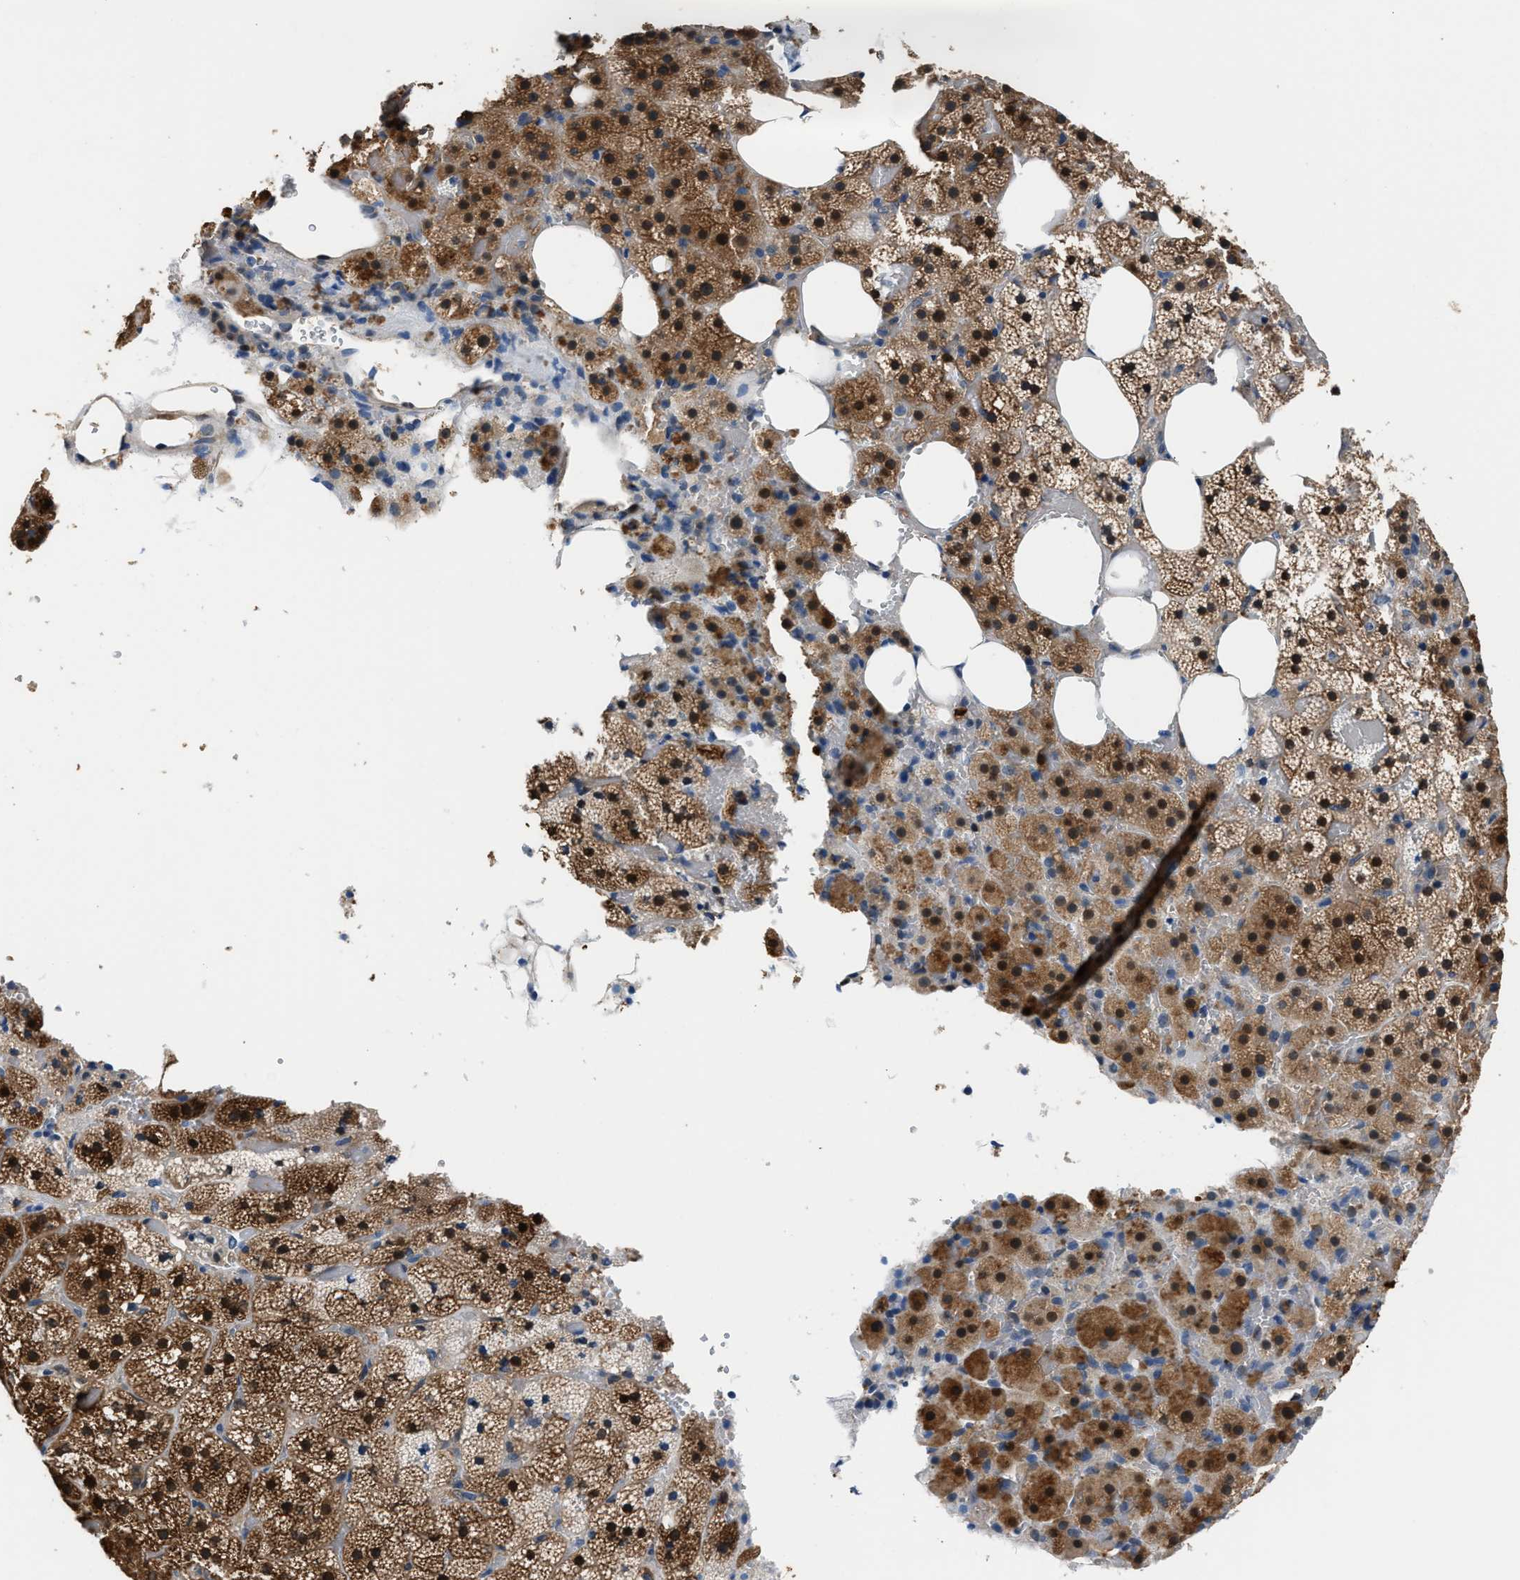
{"staining": {"intensity": "strong", "quantity": "25%-75%", "location": "cytoplasmic/membranous,nuclear"}, "tissue": "adrenal gland", "cell_type": "Glandular cells", "image_type": "normal", "snomed": [{"axis": "morphology", "description": "Normal tissue, NOS"}, {"axis": "topography", "description": "Adrenal gland"}], "caption": "Immunohistochemical staining of benign adrenal gland demonstrates 25%-75% levels of strong cytoplasmic/membranous,nuclear protein positivity in approximately 25%-75% of glandular cells. (brown staining indicates protein expression, while blue staining denotes nuclei).", "gene": "PPA1", "patient": {"sex": "female", "age": 59}}